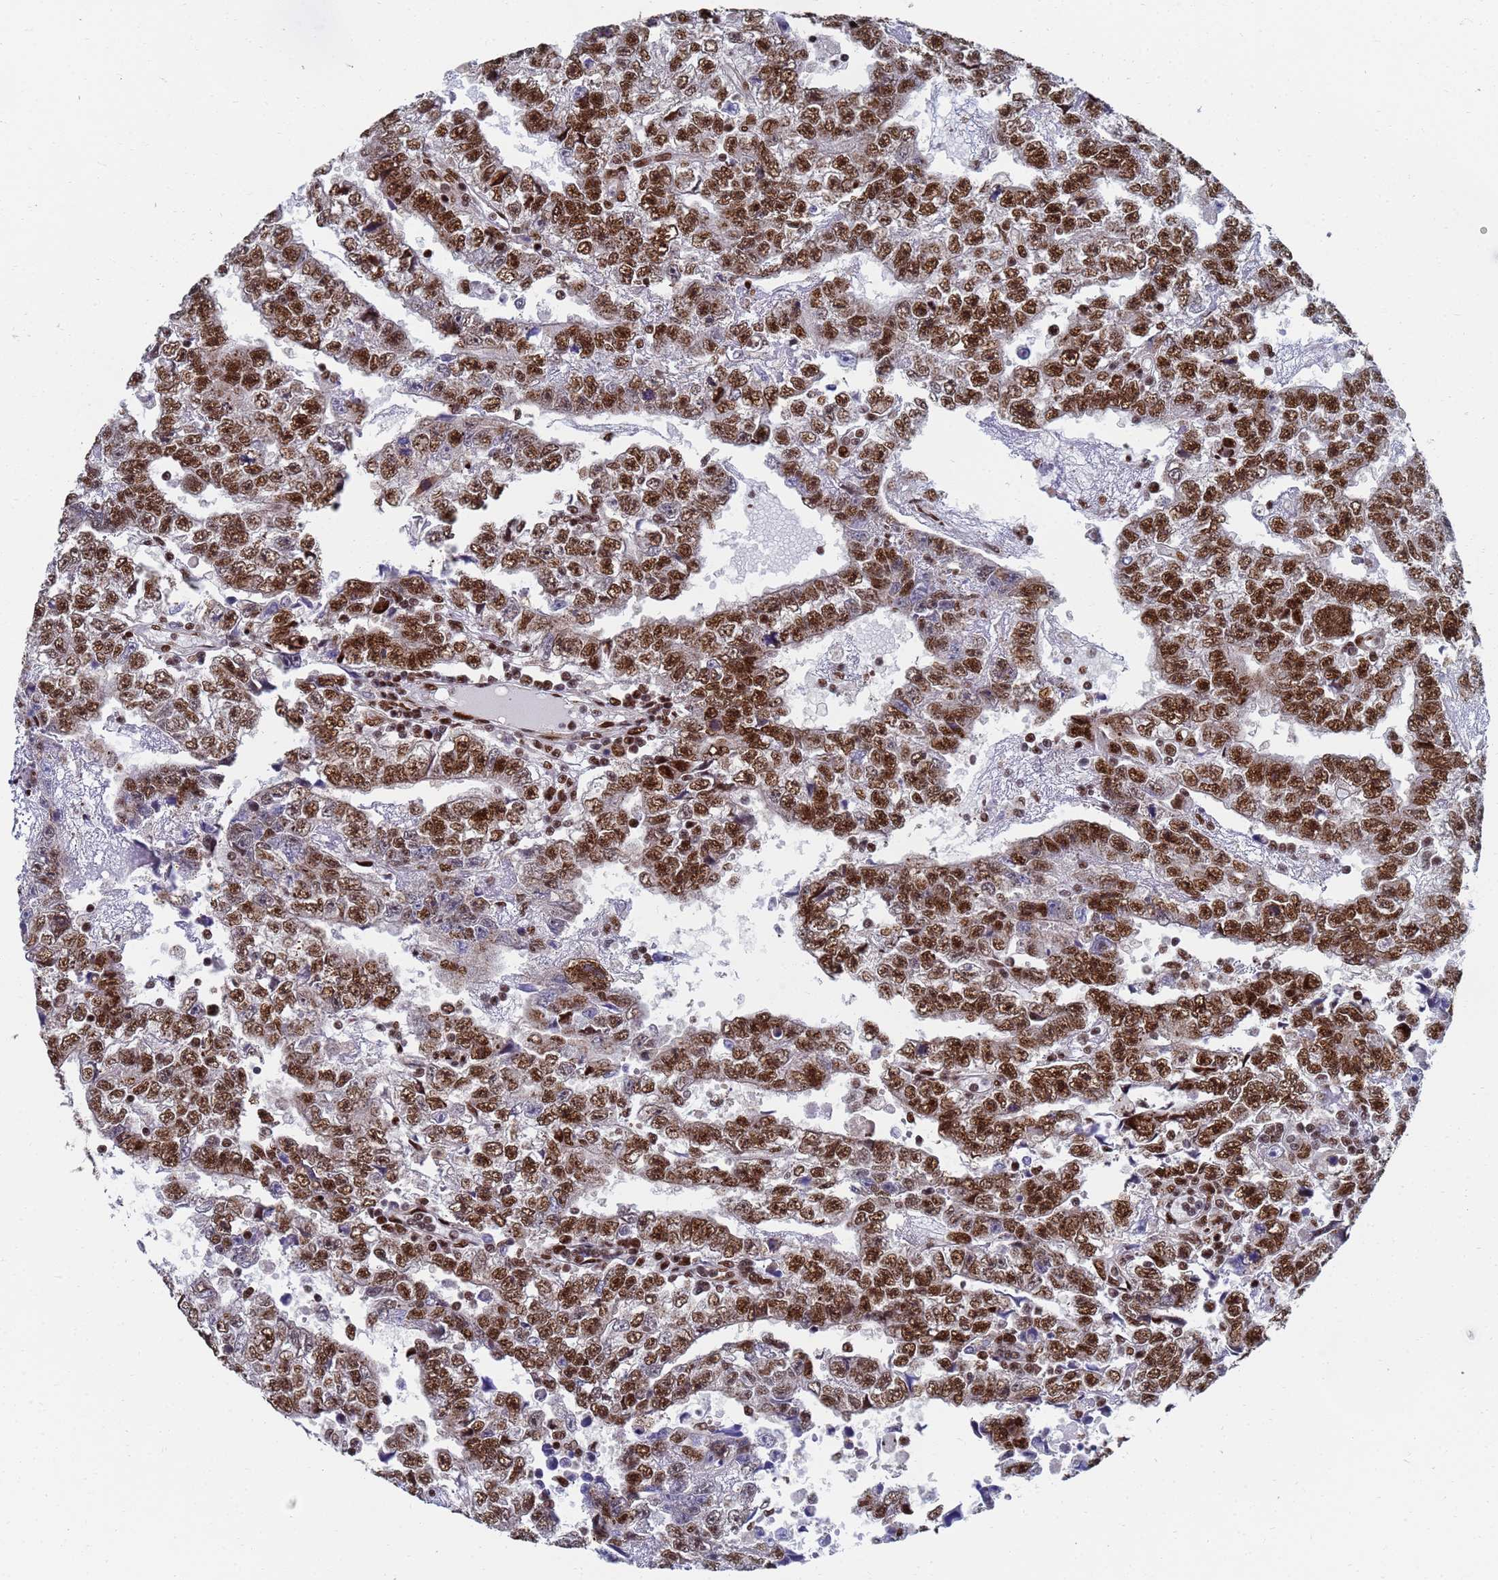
{"staining": {"intensity": "strong", "quantity": "25%-75%", "location": "nuclear"}, "tissue": "testis cancer", "cell_type": "Tumor cells", "image_type": "cancer", "snomed": [{"axis": "morphology", "description": "Carcinoma, Embryonal, NOS"}, {"axis": "topography", "description": "Testis"}], "caption": "This is a photomicrograph of IHC staining of testis embryonal carcinoma, which shows strong staining in the nuclear of tumor cells.", "gene": "AP5Z1", "patient": {"sex": "male", "age": 25}}